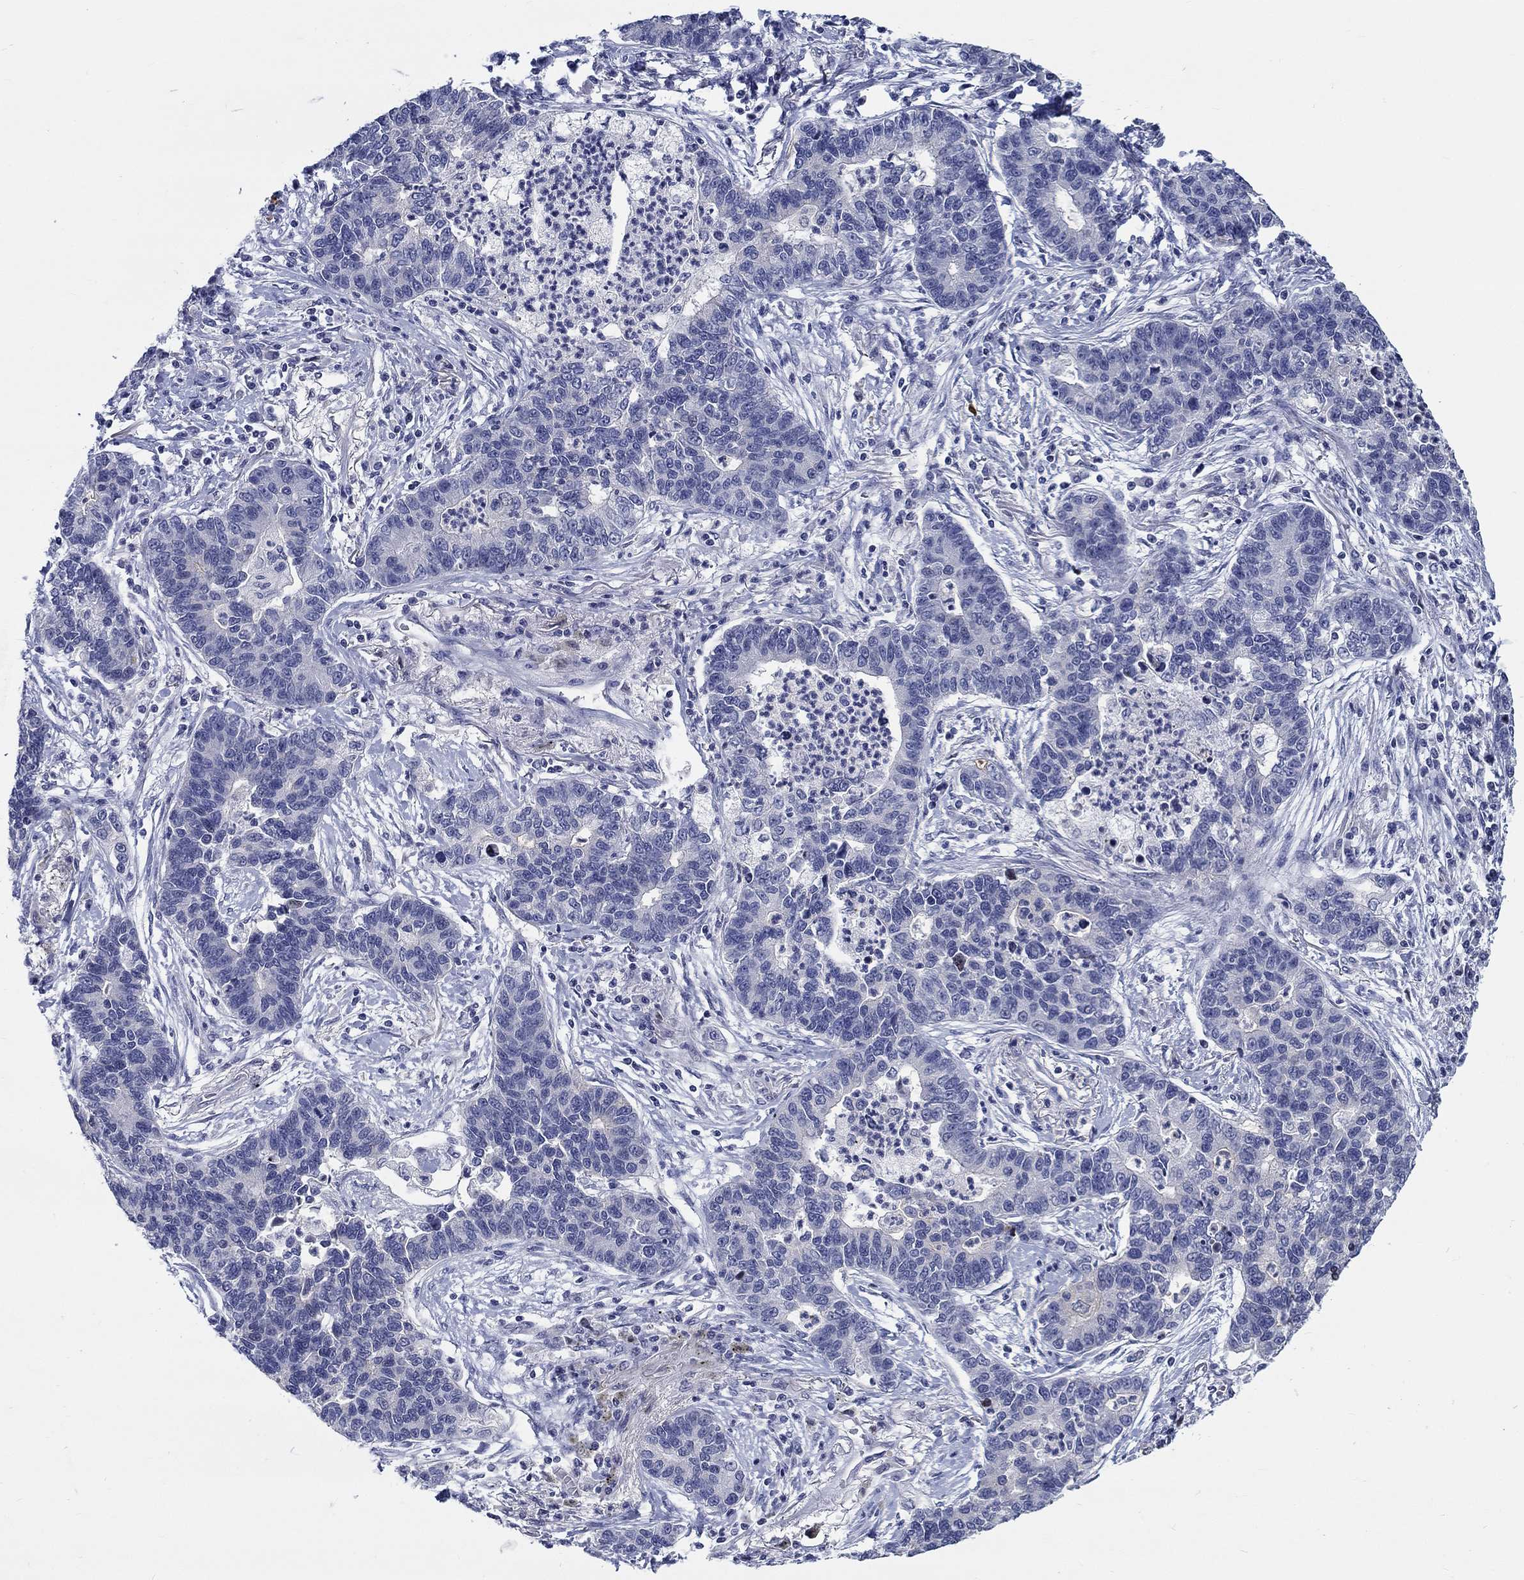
{"staining": {"intensity": "negative", "quantity": "none", "location": "none"}, "tissue": "lung cancer", "cell_type": "Tumor cells", "image_type": "cancer", "snomed": [{"axis": "morphology", "description": "Adenocarcinoma, NOS"}, {"axis": "topography", "description": "Lung"}], "caption": "Photomicrograph shows no protein positivity in tumor cells of lung cancer (adenocarcinoma) tissue.", "gene": "SMIM18", "patient": {"sex": "female", "age": 57}}